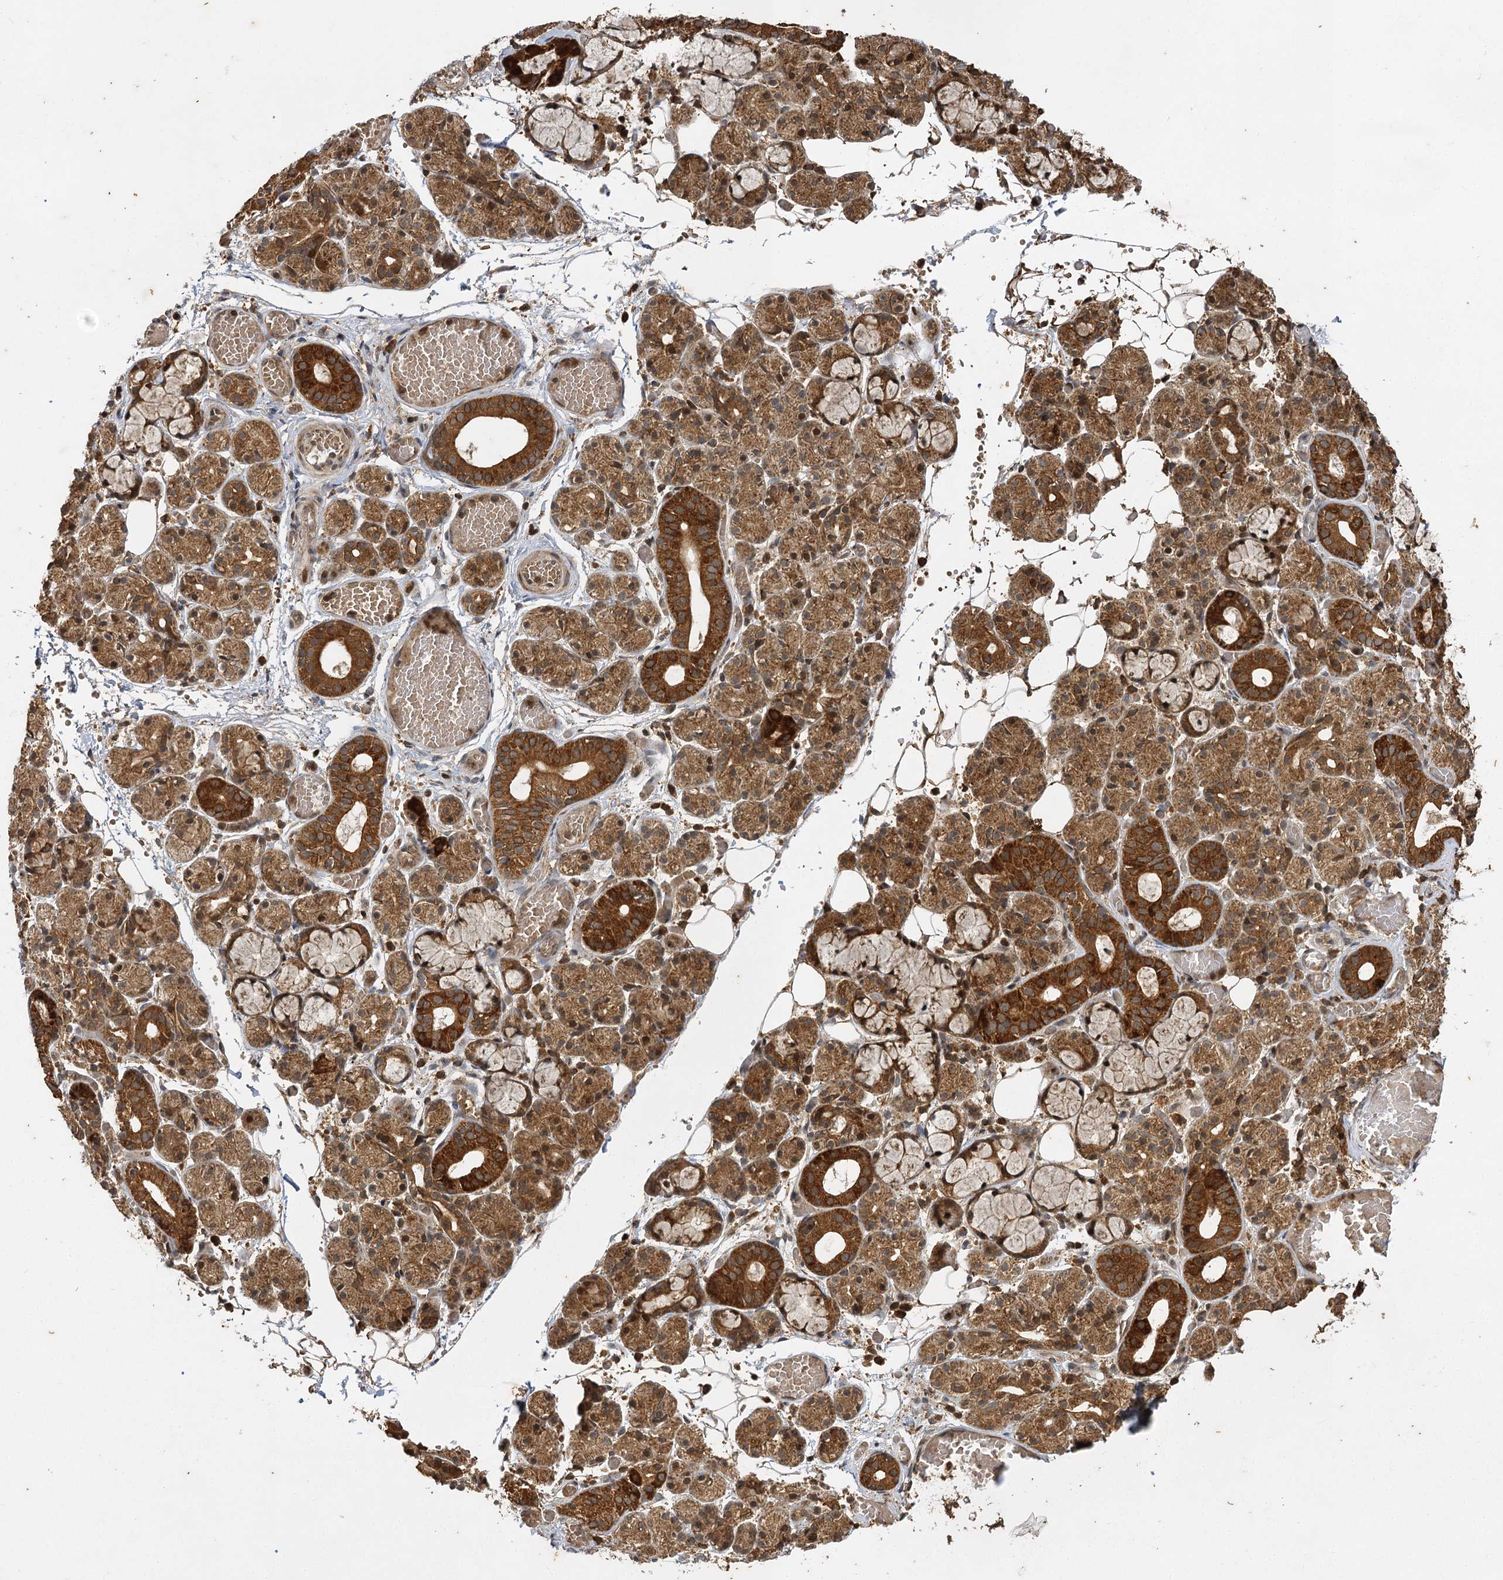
{"staining": {"intensity": "strong", "quantity": "25%-75%", "location": "cytoplasmic/membranous,nuclear"}, "tissue": "salivary gland", "cell_type": "Glandular cells", "image_type": "normal", "snomed": [{"axis": "morphology", "description": "Normal tissue, NOS"}, {"axis": "topography", "description": "Salivary gland"}], "caption": "IHC micrograph of normal salivary gland stained for a protein (brown), which displays high levels of strong cytoplasmic/membranous,nuclear positivity in approximately 25%-75% of glandular cells.", "gene": "IL11RA", "patient": {"sex": "male", "age": 63}}